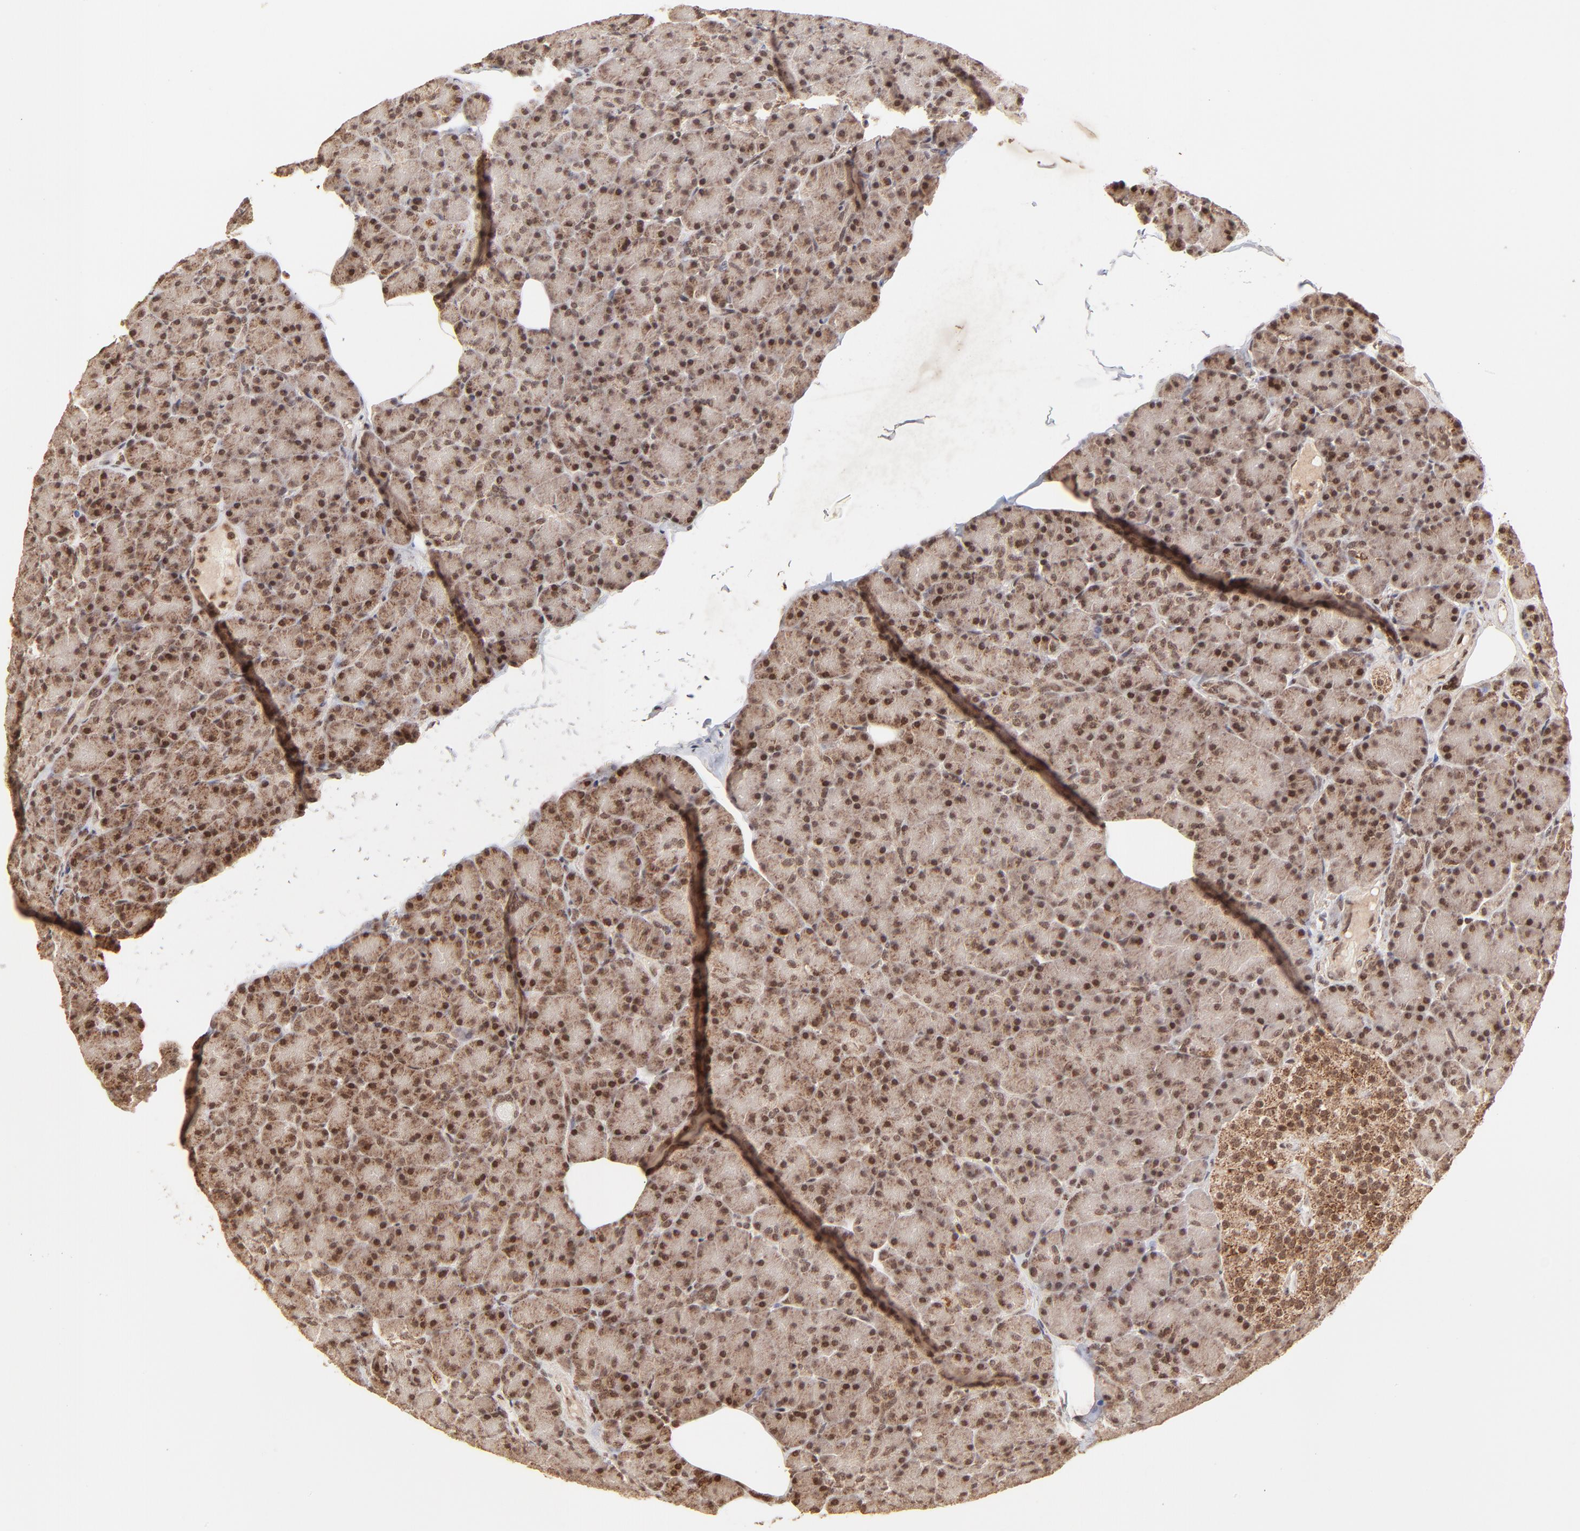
{"staining": {"intensity": "weak", "quantity": "25%-75%", "location": "cytoplasmic/membranous"}, "tissue": "pancreas", "cell_type": "Exocrine glandular cells", "image_type": "normal", "snomed": [{"axis": "morphology", "description": "Normal tissue, NOS"}, {"axis": "topography", "description": "Pancreas"}], "caption": "Unremarkable pancreas shows weak cytoplasmic/membranous positivity in approximately 25%-75% of exocrine glandular cells.", "gene": "MED15", "patient": {"sex": "female", "age": 43}}